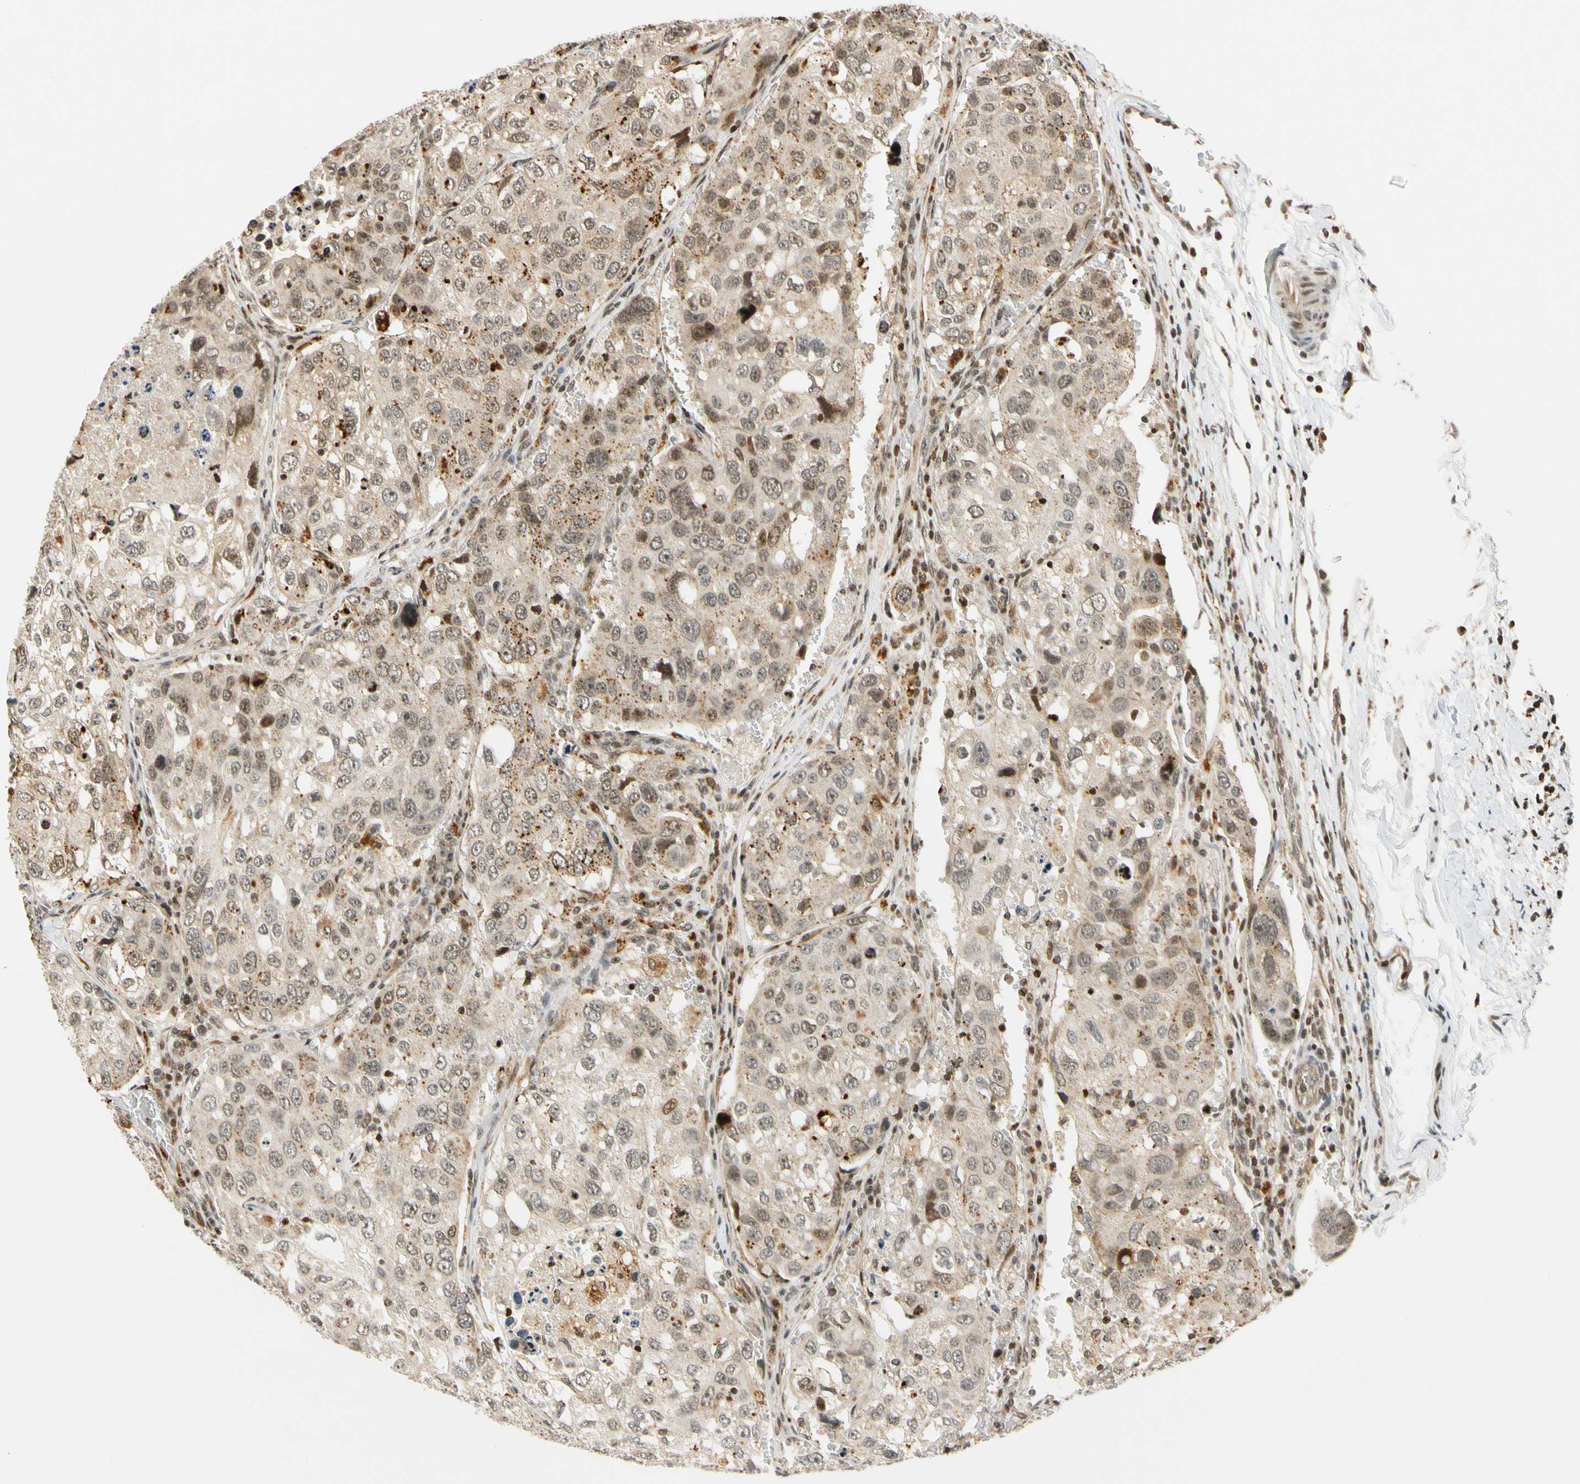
{"staining": {"intensity": "moderate", "quantity": "25%-75%", "location": "cytoplasmic/membranous,nuclear"}, "tissue": "urothelial cancer", "cell_type": "Tumor cells", "image_type": "cancer", "snomed": [{"axis": "morphology", "description": "Urothelial carcinoma, High grade"}, {"axis": "topography", "description": "Lymph node"}, {"axis": "topography", "description": "Urinary bladder"}], "caption": "High-grade urothelial carcinoma stained with immunohistochemistry exhibits moderate cytoplasmic/membranous and nuclear expression in approximately 25%-75% of tumor cells.", "gene": "CDK7", "patient": {"sex": "male", "age": 51}}